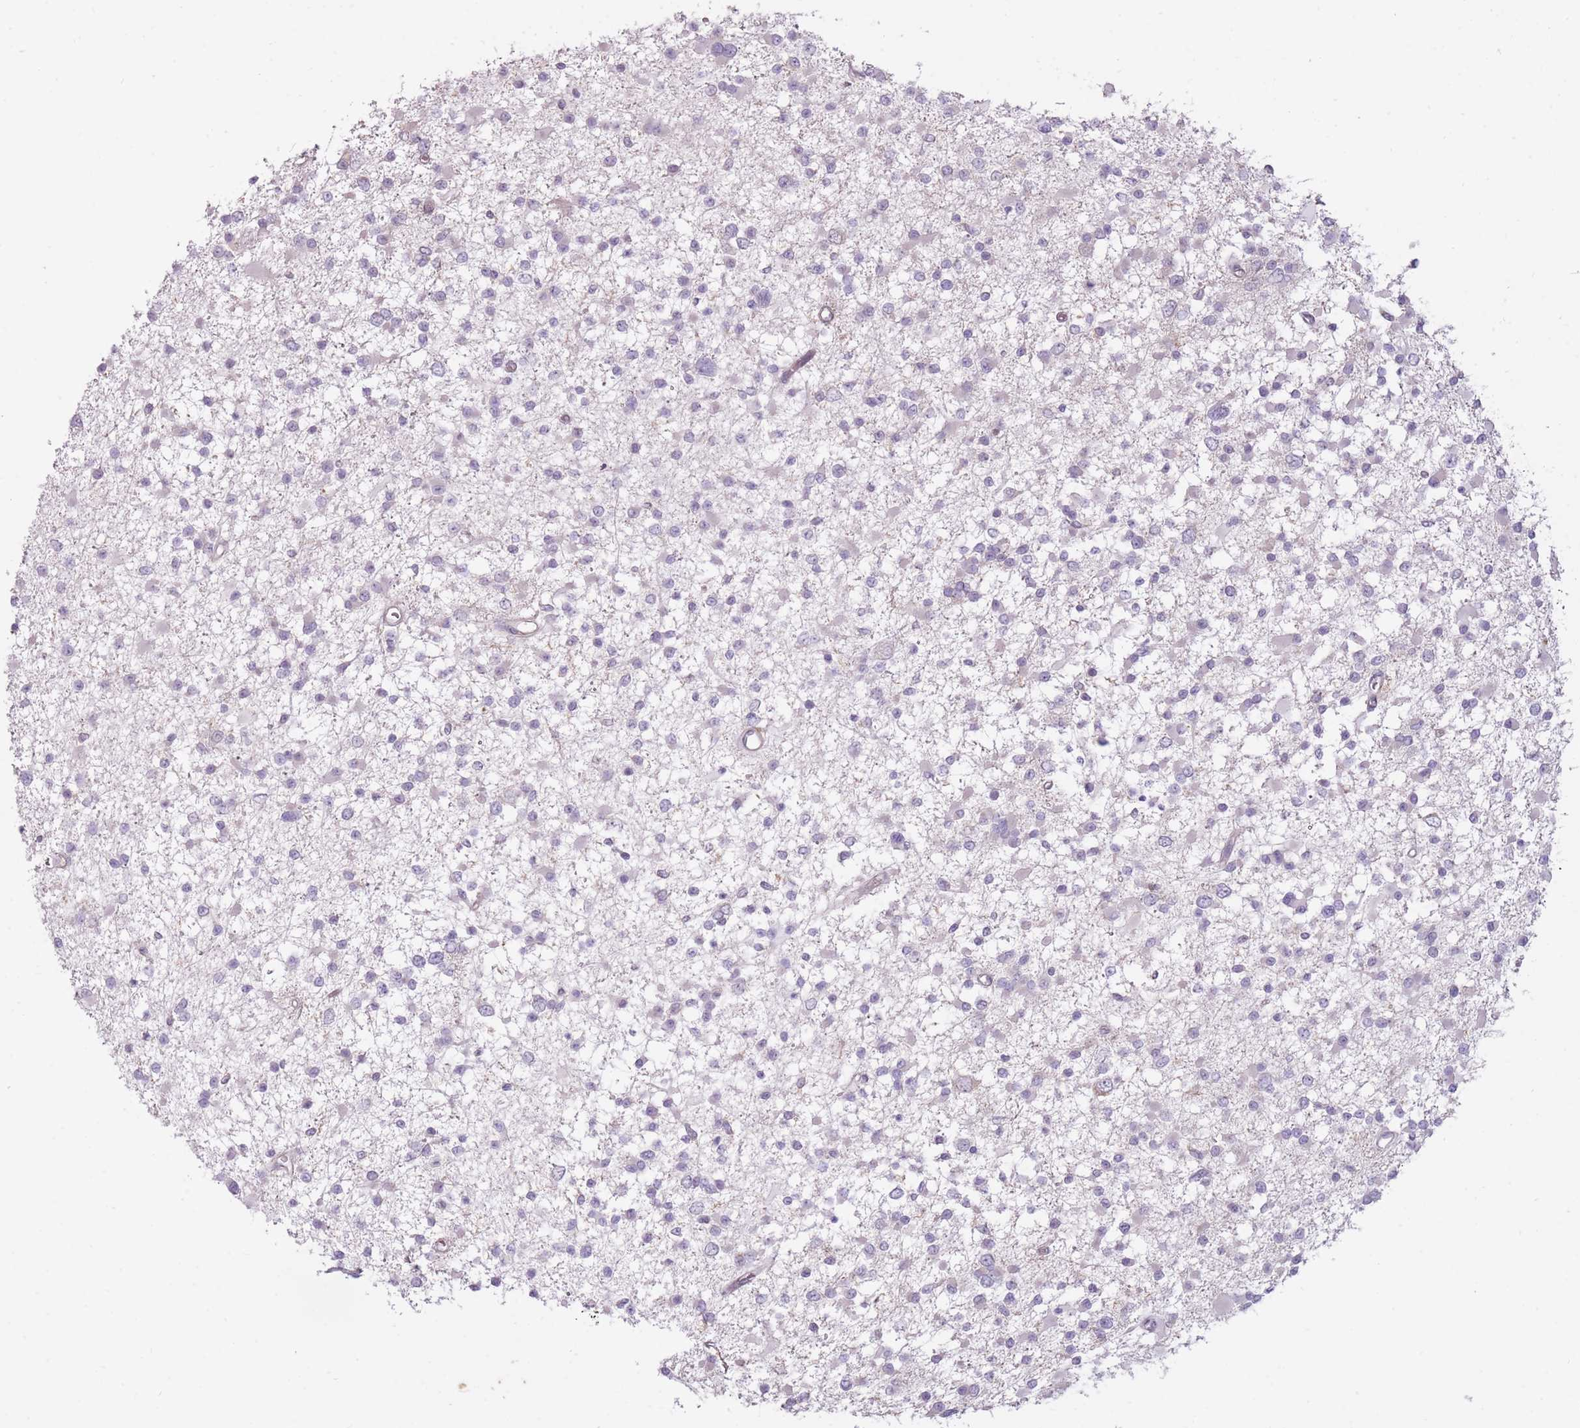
{"staining": {"intensity": "negative", "quantity": "none", "location": "none"}, "tissue": "glioma", "cell_type": "Tumor cells", "image_type": "cancer", "snomed": [{"axis": "morphology", "description": "Glioma, malignant, Low grade"}, {"axis": "topography", "description": "Brain"}], "caption": "High power microscopy photomicrograph of an immunohistochemistry (IHC) photomicrograph of glioma, revealing no significant expression in tumor cells.", "gene": "TET3", "patient": {"sex": "female", "age": 22}}